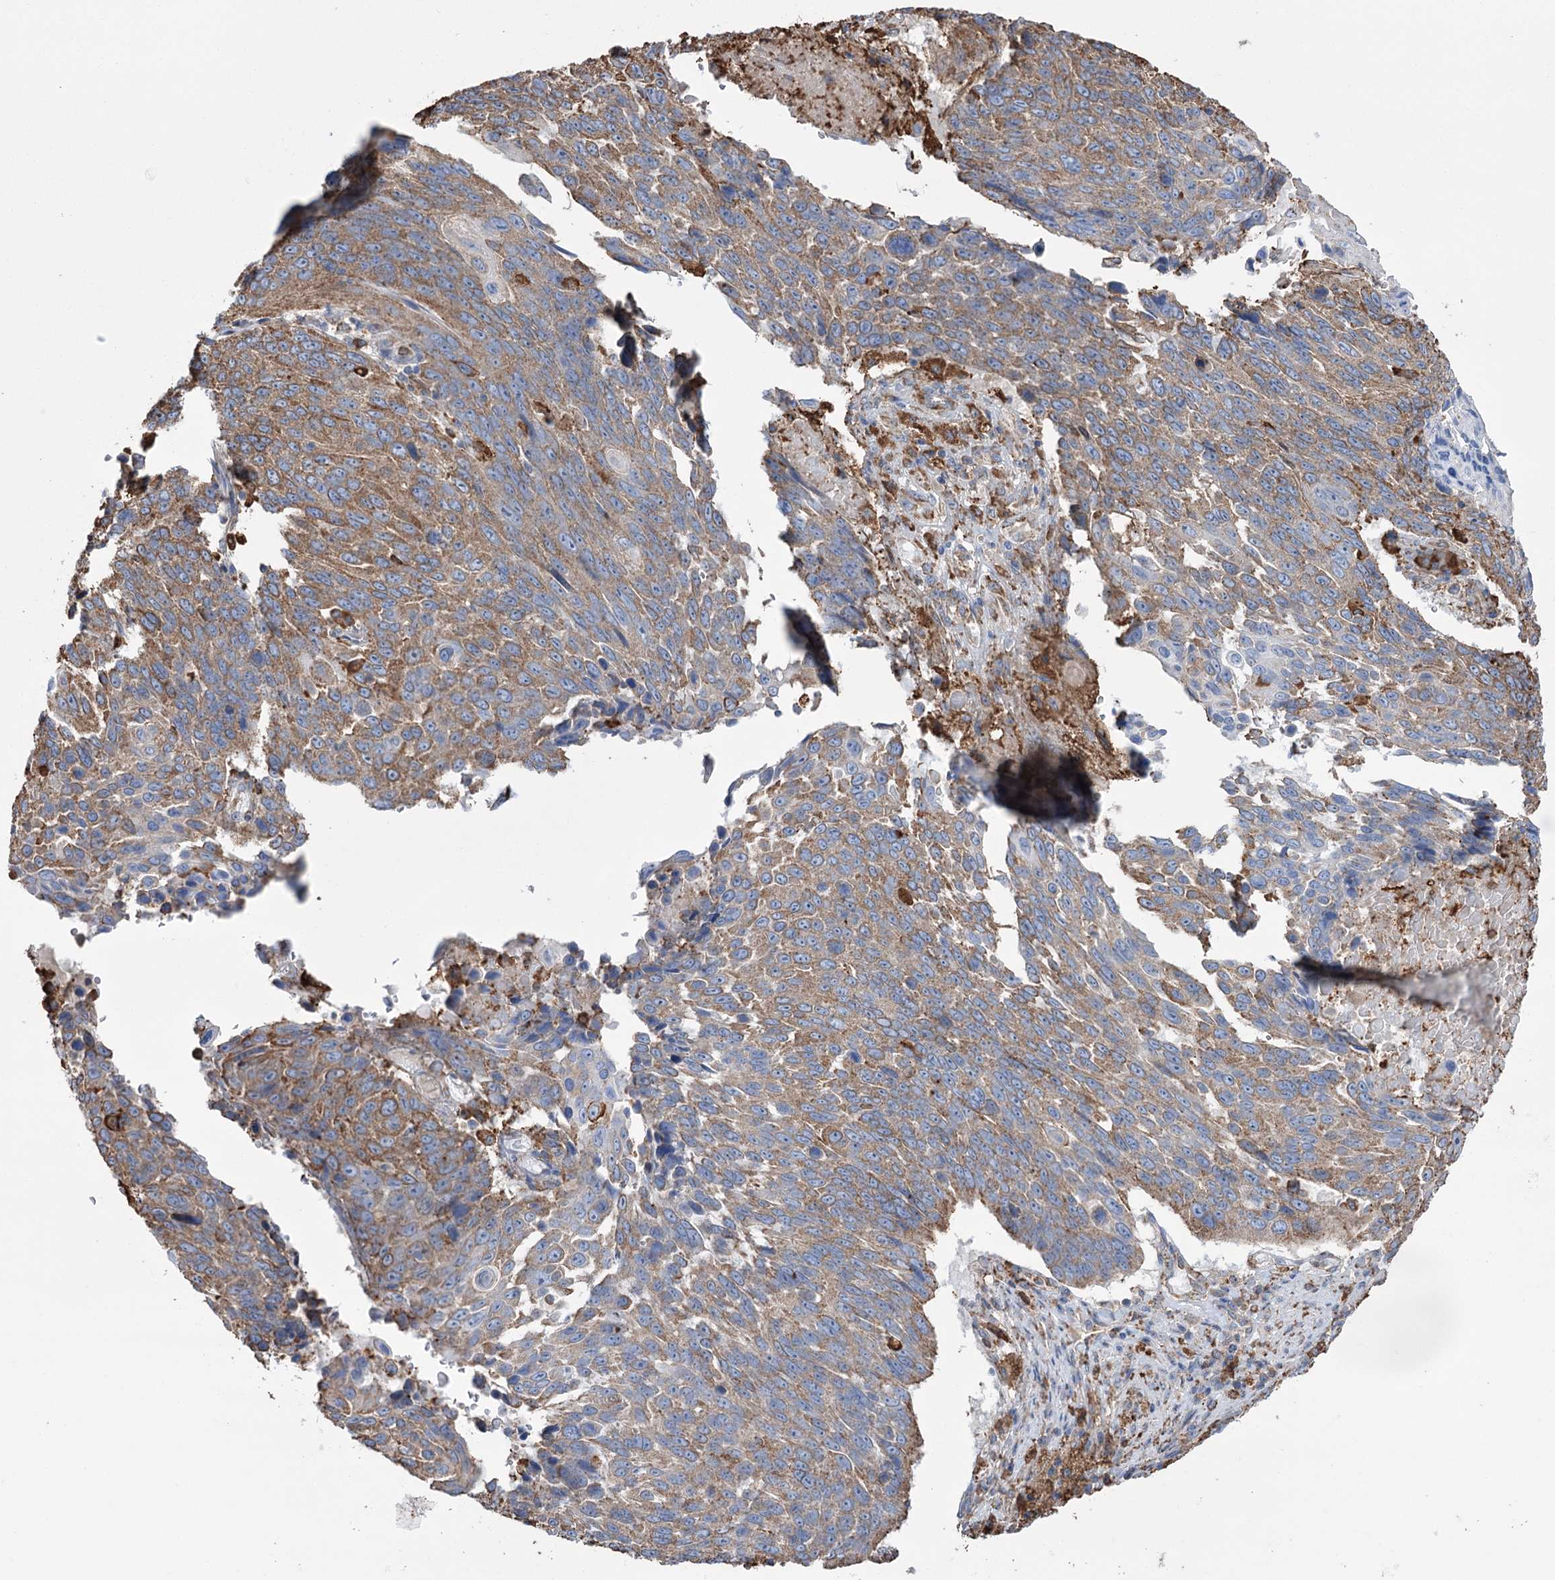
{"staining": {"intensity": "moderate", "quantity": ">75%", "location": "cytoplasmic/membranous"}, "tissue": "lung cancer", "cell_type": "Tumor cells", "image_type": "cancer", "snomed": [{"axis": "morphology", "description": "Squamous cell carcinoma, NOS"}, {"axis": "topography", "description": "Lung"}], "caption": "IHC micrograph of neoplastic tissue: human lung squamous cell carcinoma stained using immunohistochemistry (IHC) reveals medium levels of moderate protein expression localized specifically in the cytoplasmic/membranous of tumor cells, appearing as a cytoplasmic/membranous brown color.", "gene": "TRIM71", "patient": {"sex": "male", "age": 66}}